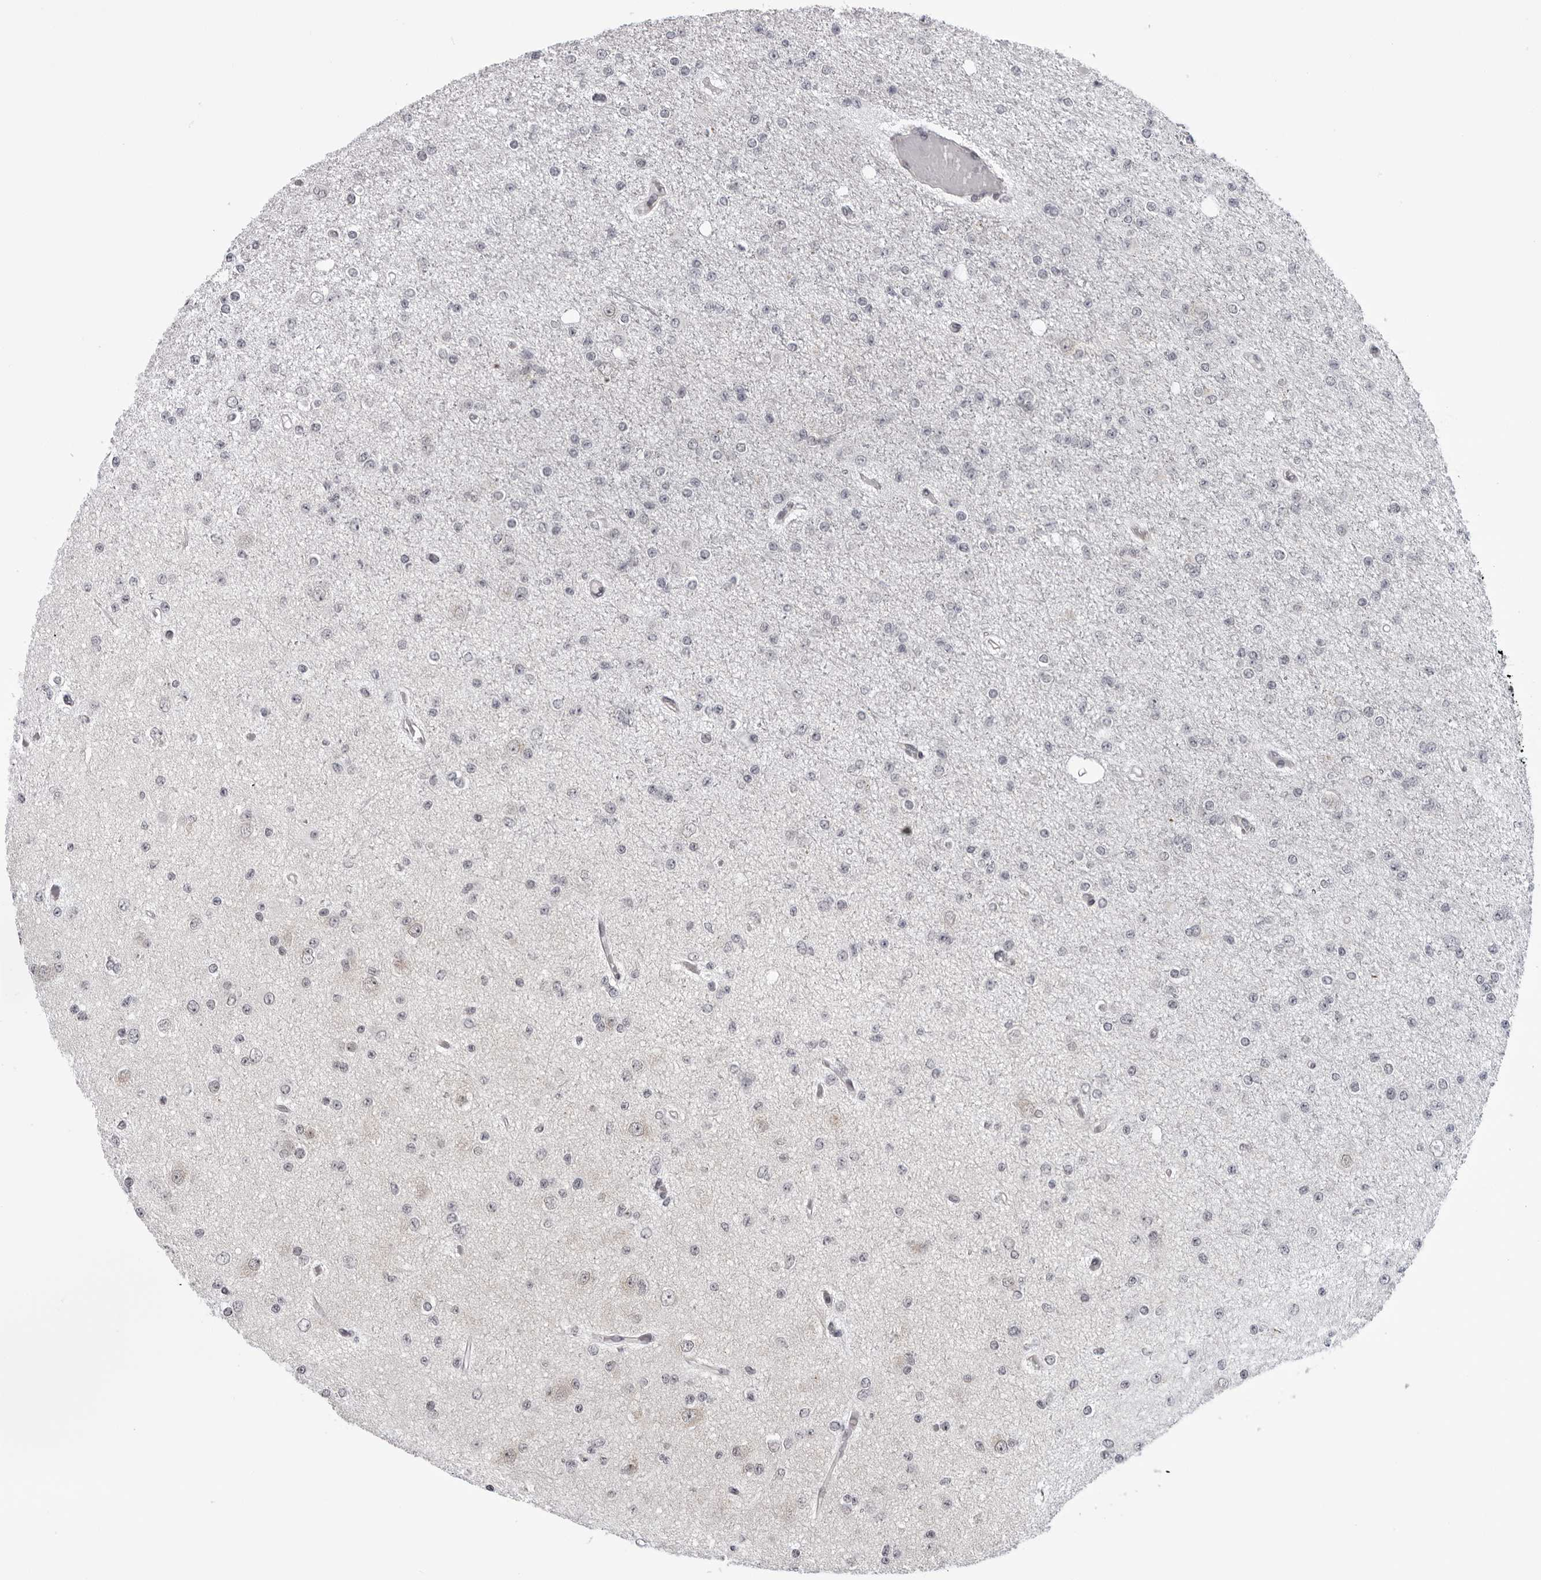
{"staining": {"intensity": "negative", "quantity": "none", "location": "none"}, "tissue": "glioma", "cell_type": "Tumor cells", "image_type": "cancer", "snomed": [{"axis": "morphology", "description": "Glioma, malignant, Low grade"}, {"axis": "topography", "description": "Brain"}], "caption": "DAB immunohistochemical staining of glioma exhibits no significant positivity in tumor cells.", "gene": "GCSAML", "patient": {"sex": "female", "age": 22}}